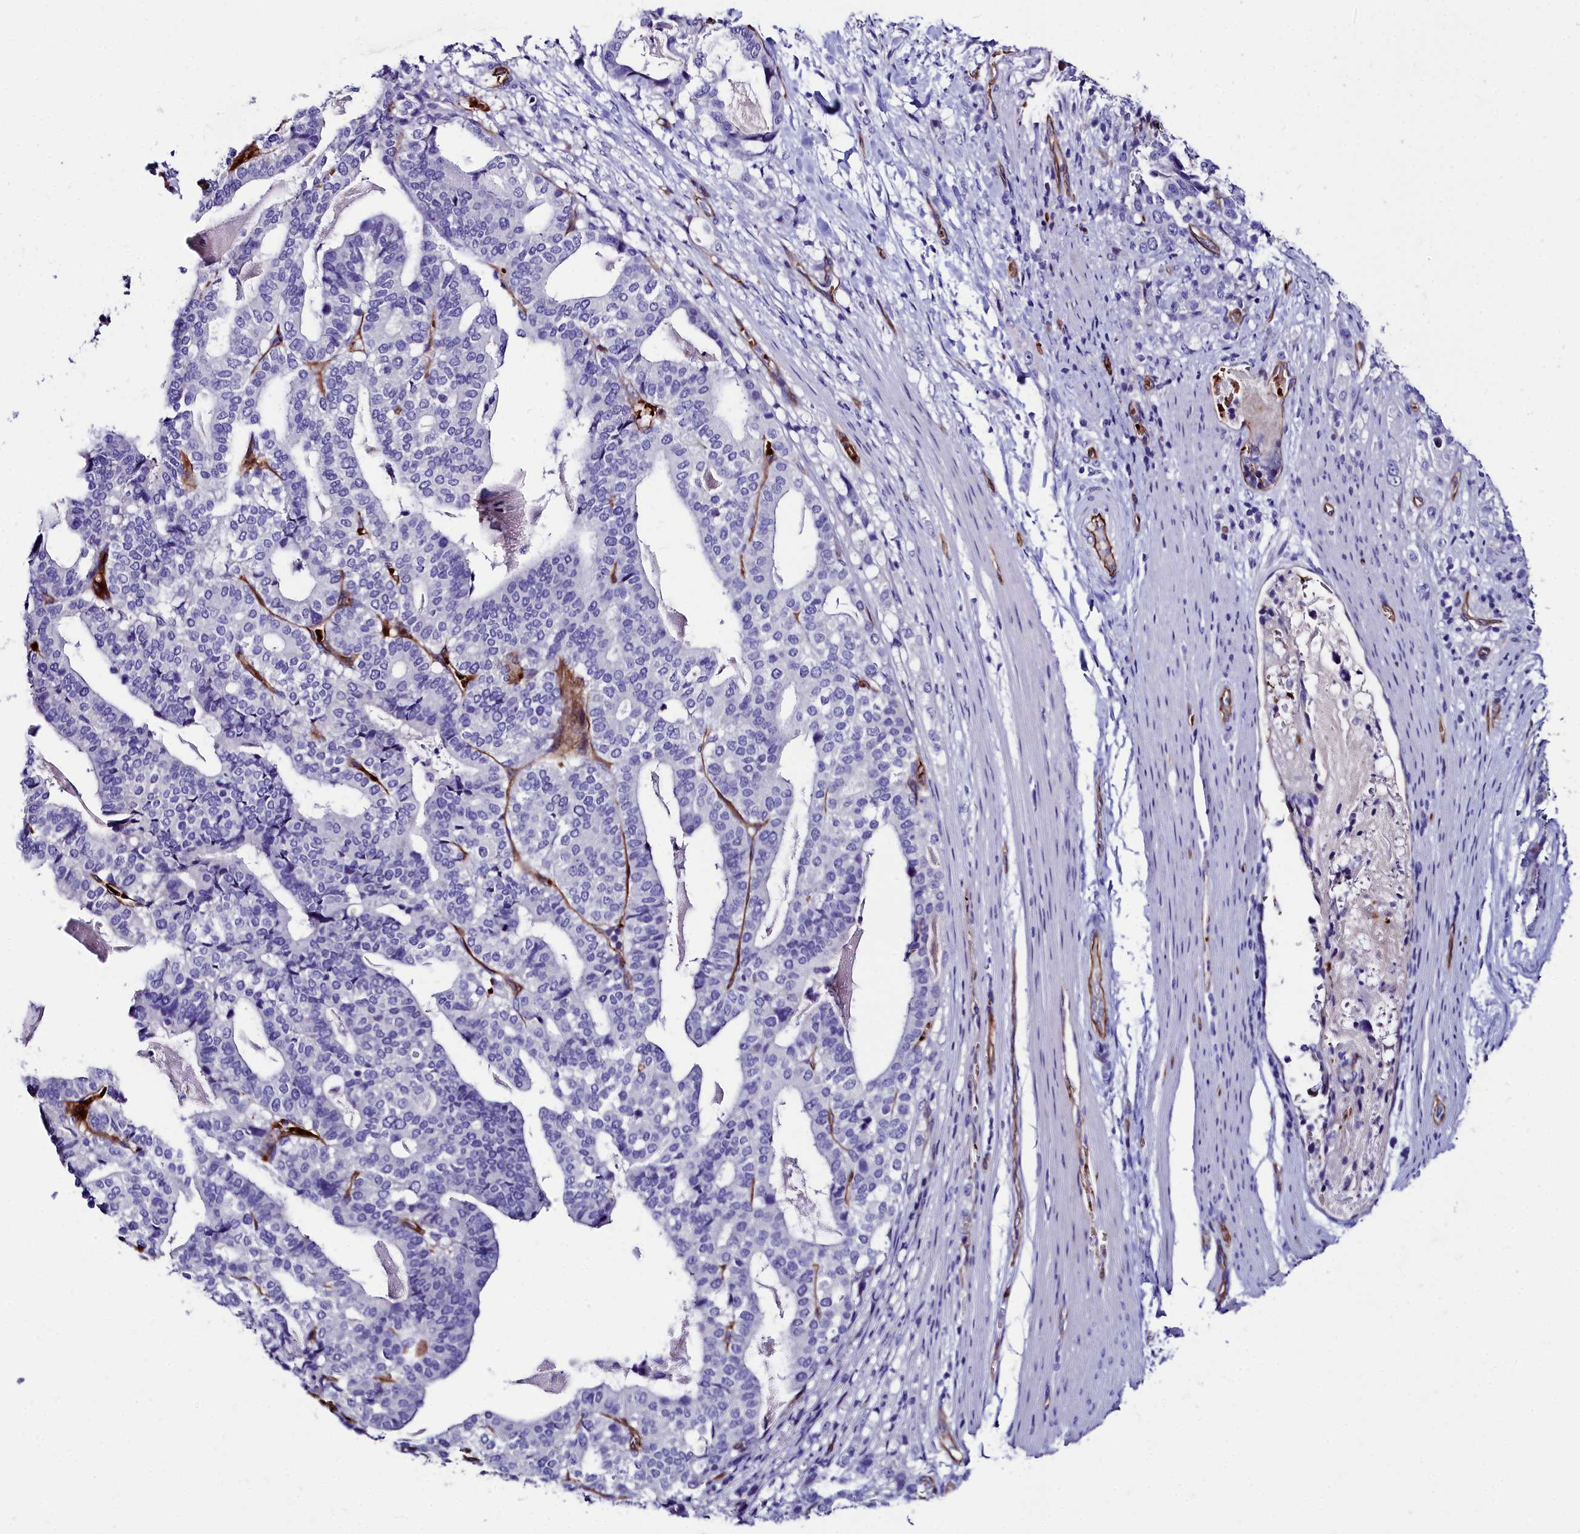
{"staining": {"intensity": "negative", "quantity": "none", "location": "none"}, "tissue": "stomach cancer", "cell_type": "Tumor cells", "image_type": "cancer", "snomed": [{"axis": "morphology", "description": "Adenocarcinoma, NOS"}, {"axis": "topography", "description": "Stomach"}], "caption": "Immunohistochemistry (IHC) of adenocarcinoma (stomach) exhibits no positivity in tumor cells. (DAB immunohistochemistry visualized using brightfield microscopy, high magnification).", "gene": "CYP4F11", "patient": {"sex": "male", "age": 48}}